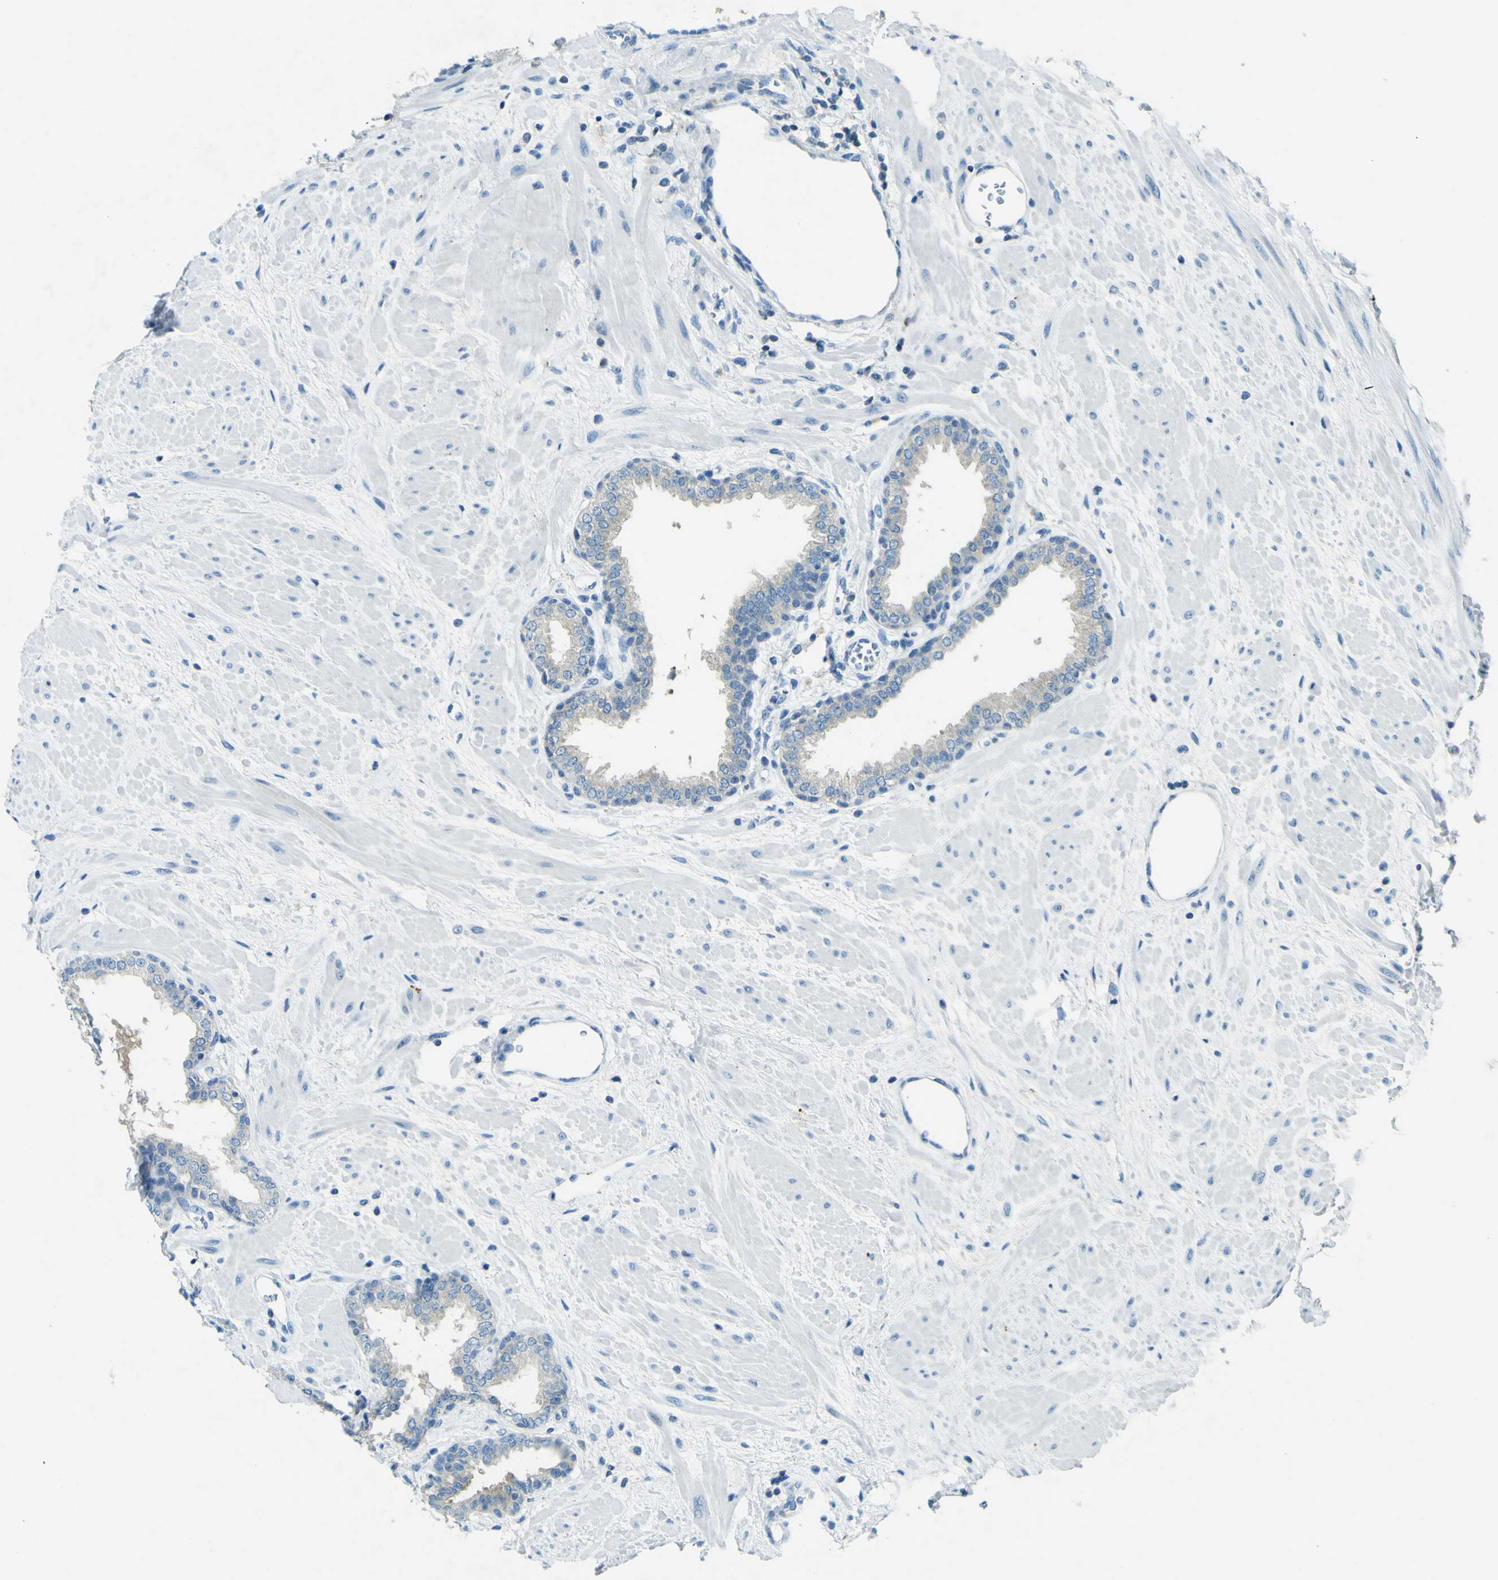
{"staining": {"intensity": "negative", "quantity": "none", "location": "none"}, "tissue": "prostate", "cell_type": "Glandular cells", "image_type": "normal", "snomed": [{"axis": "morphology", "description": "Normal tissue, NOS"}, {"axis": "topography", "description": "Prostate"}], "caption": "A high-resolution photomicrograph shows IHC staining of benign prostate, which displays no significant staining in glandular cells. The staining was performed using DAB (3,3'-diaminobenzidine) to visualize the protein expression in brown, while the nuclei were stained in blue with hematoxylin (Magnification: 20x).", "gene": "SORCS1", "patient": {"sex": "male", "age": 51}}